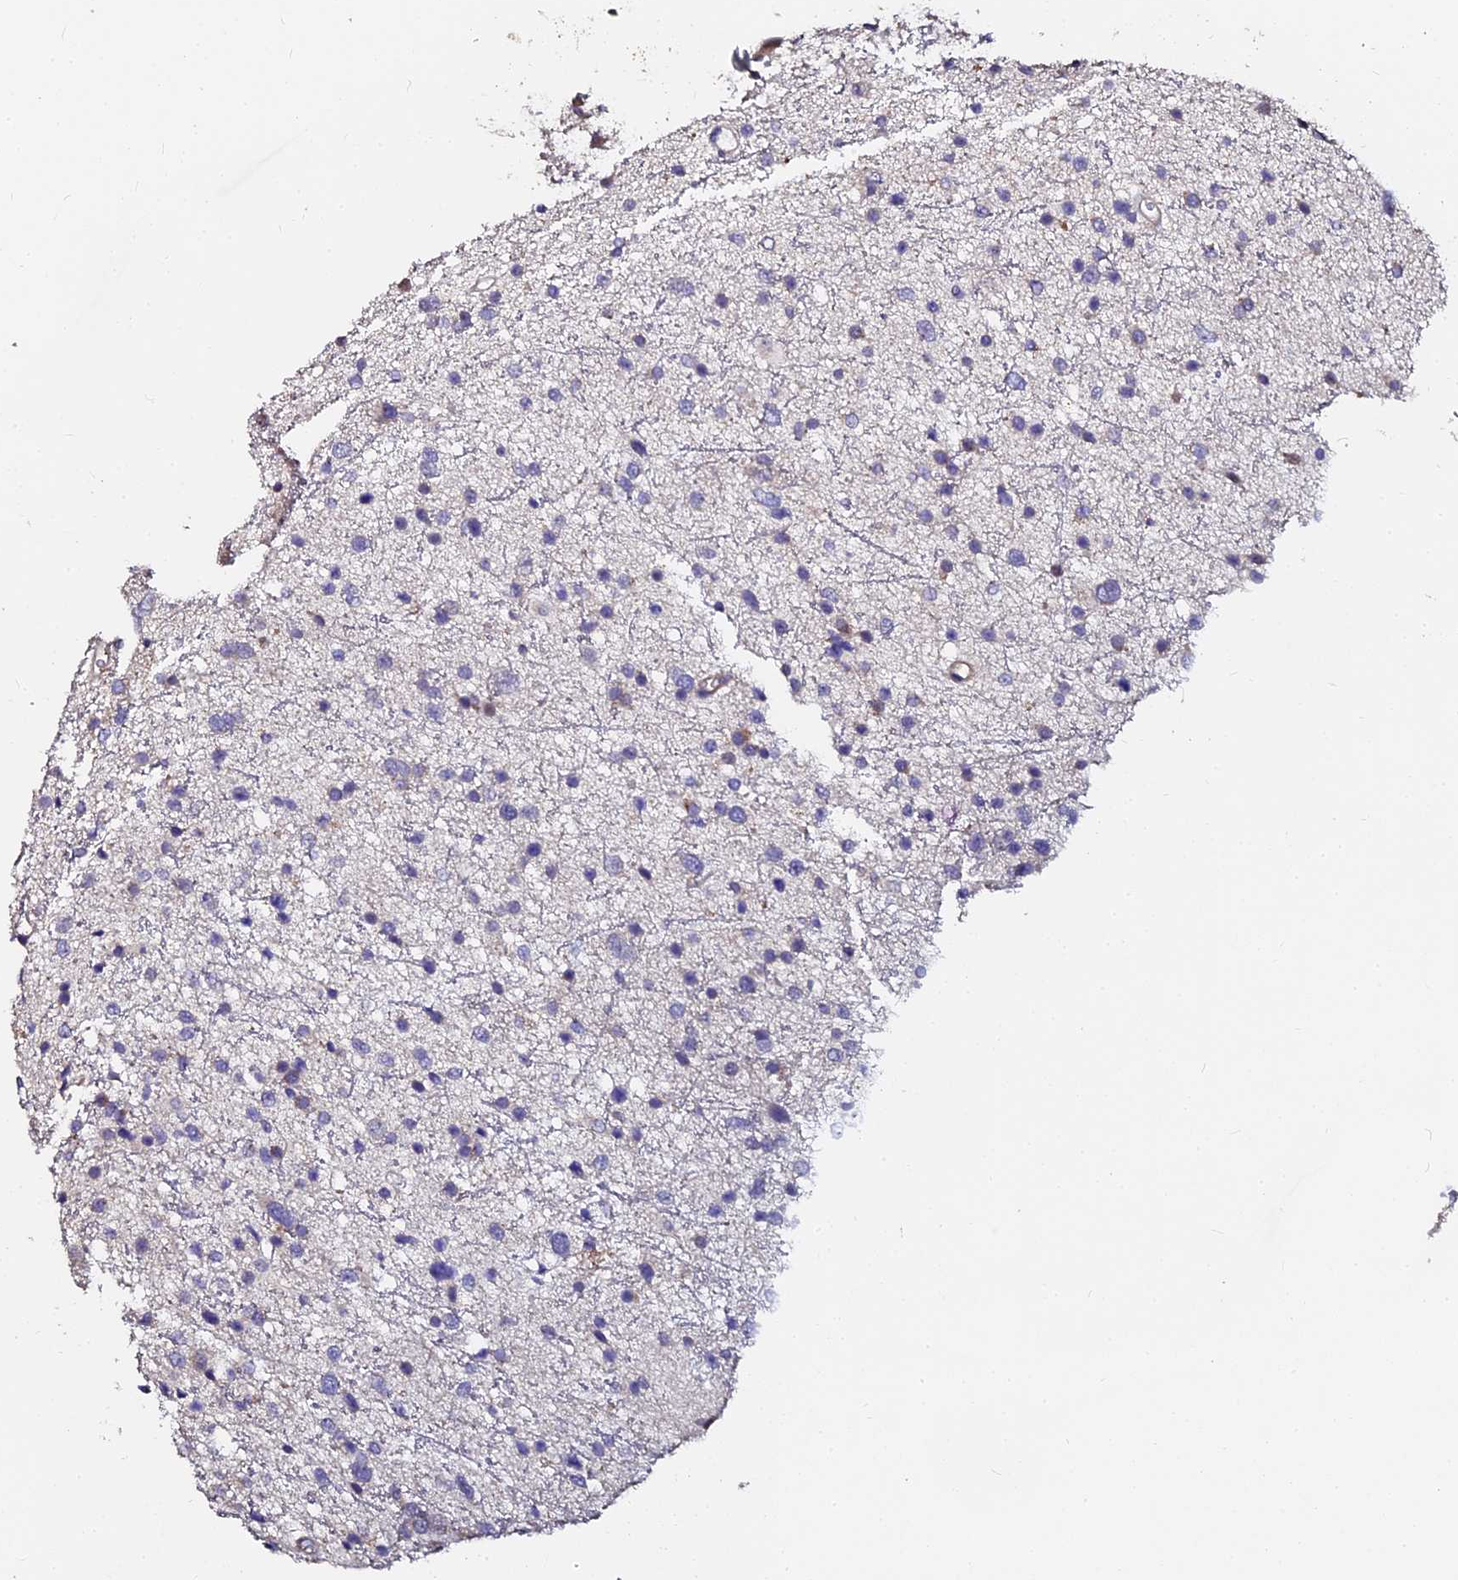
{"staining": {"intensity": "negative", "quantity": "none", "location": "none"}, "tissue": "glioma", "cell_type": "Tumor cells", "image_type": "cancer", "snomed": [{"axis": "morphology", "description": "Glioma, malignant, Low grade"}, {"axis": "topography", "description": "Brain"}], "caption": "Immunohistochemistry histopathology image of neoplastic tissue: human glioma stained with DAB displays no significant protein positivity in tumor cells. Brightfield microscopy of immunohistochemistry stained with DAB (3,3'-diaminobenzidine) (brown) and hematoxylin (blue), captured at high magnification.", "gene": "GPN3", "patient": {"sex": "female", "age": 37}}